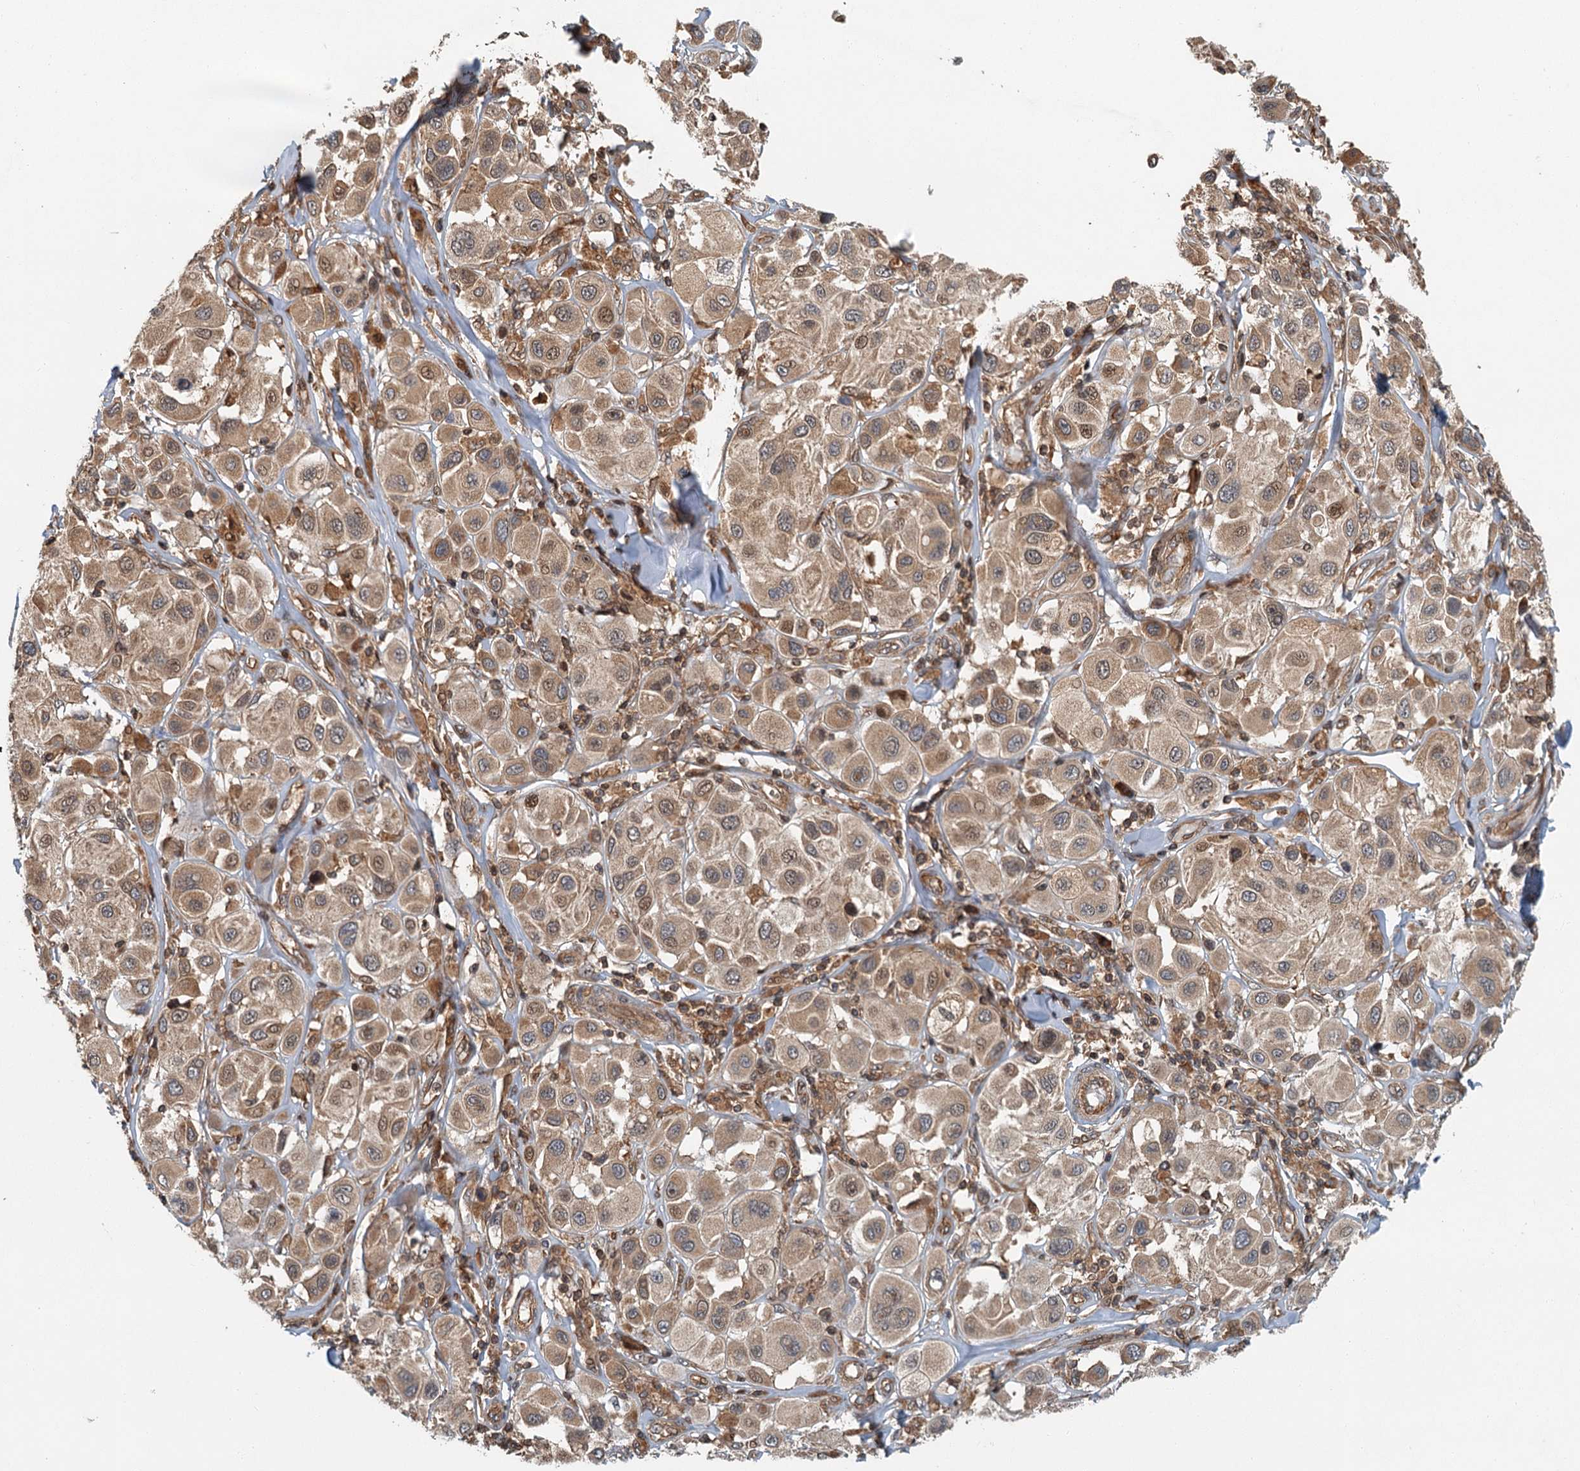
{"staining": {"intensity": "weak", "quantity": ">75%", "location": "cytoplasmic/membranous"}, "tissue": "melanoma", "cell_type": "Tumor cells", "image_type": "cancer", "snomed": [{"axis": "morphology", "description": "Malignant melanoma, Metastatic site"}, {"axis": "topography", "description": "Skin"}], "caption": "IHC histopathology image of human malignant melanoma (metastatic site) stained for a protein (brown), which exhibits low levels of weak cytoplasmic/membranous expression in approximately >75% of tumor cells.", "gene": "ZNF527", "patient": {"sex": "male", "age": 41}}